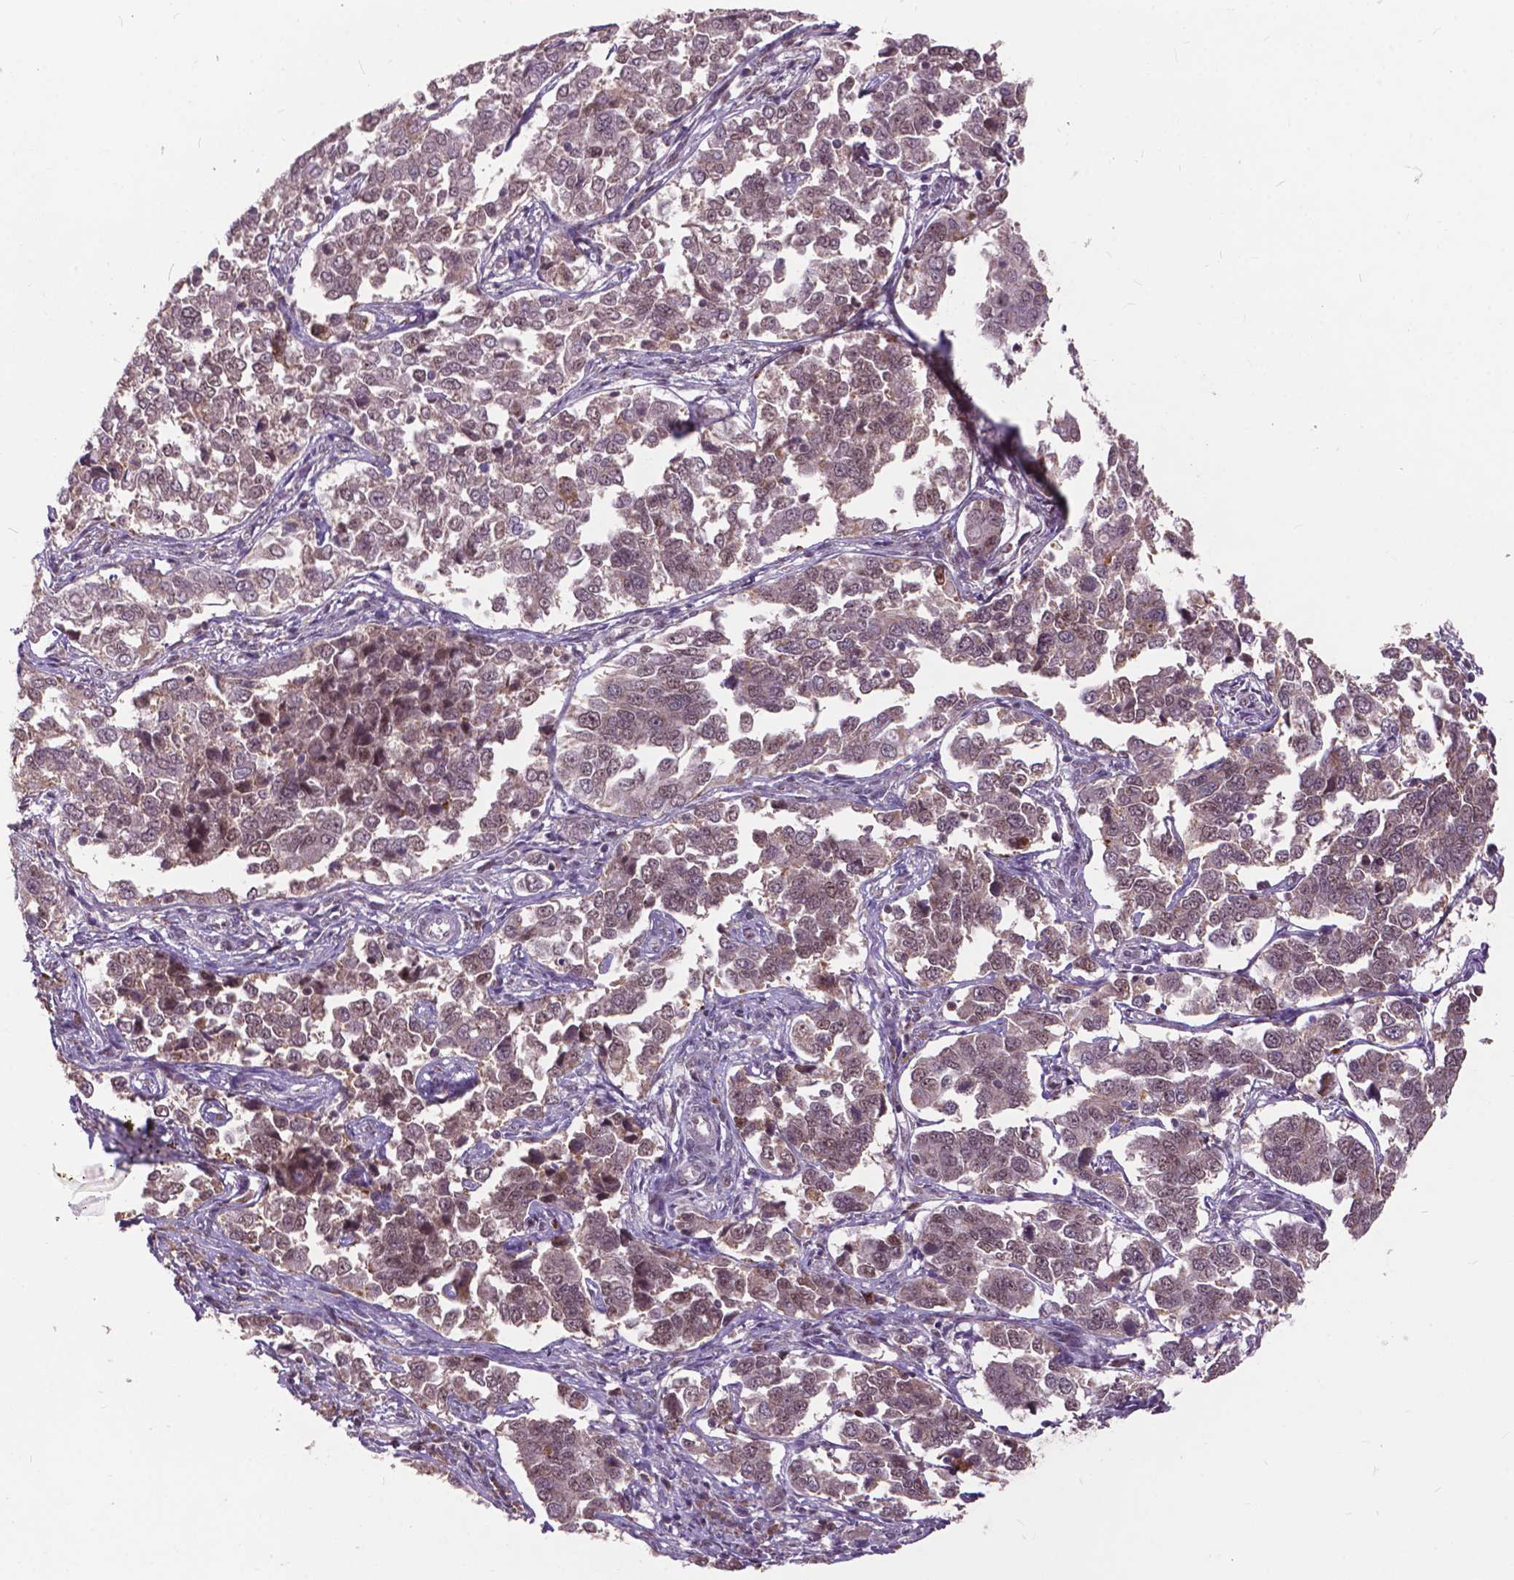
{"staining": {"intensity": "strong", "quantity": "25%-75%", "location": "nuclear"}, "tissue": "endometrial cancer", "cell_type": "Tumor cells", "image_type": "cancer", "snomed": [{"axis": "morphology", "description": "Adenocarcinoma, NOS"}, {"axis": "topography", "description": "Endometrium"}], "caption": "IHC (DAB) staining of human endometrial adenocarcinoma shows strong nuclear protein staining in about 25%-75% of tumor cells.", "gene": "MSH2", "patient": {"sex": "female", "age": 43}}